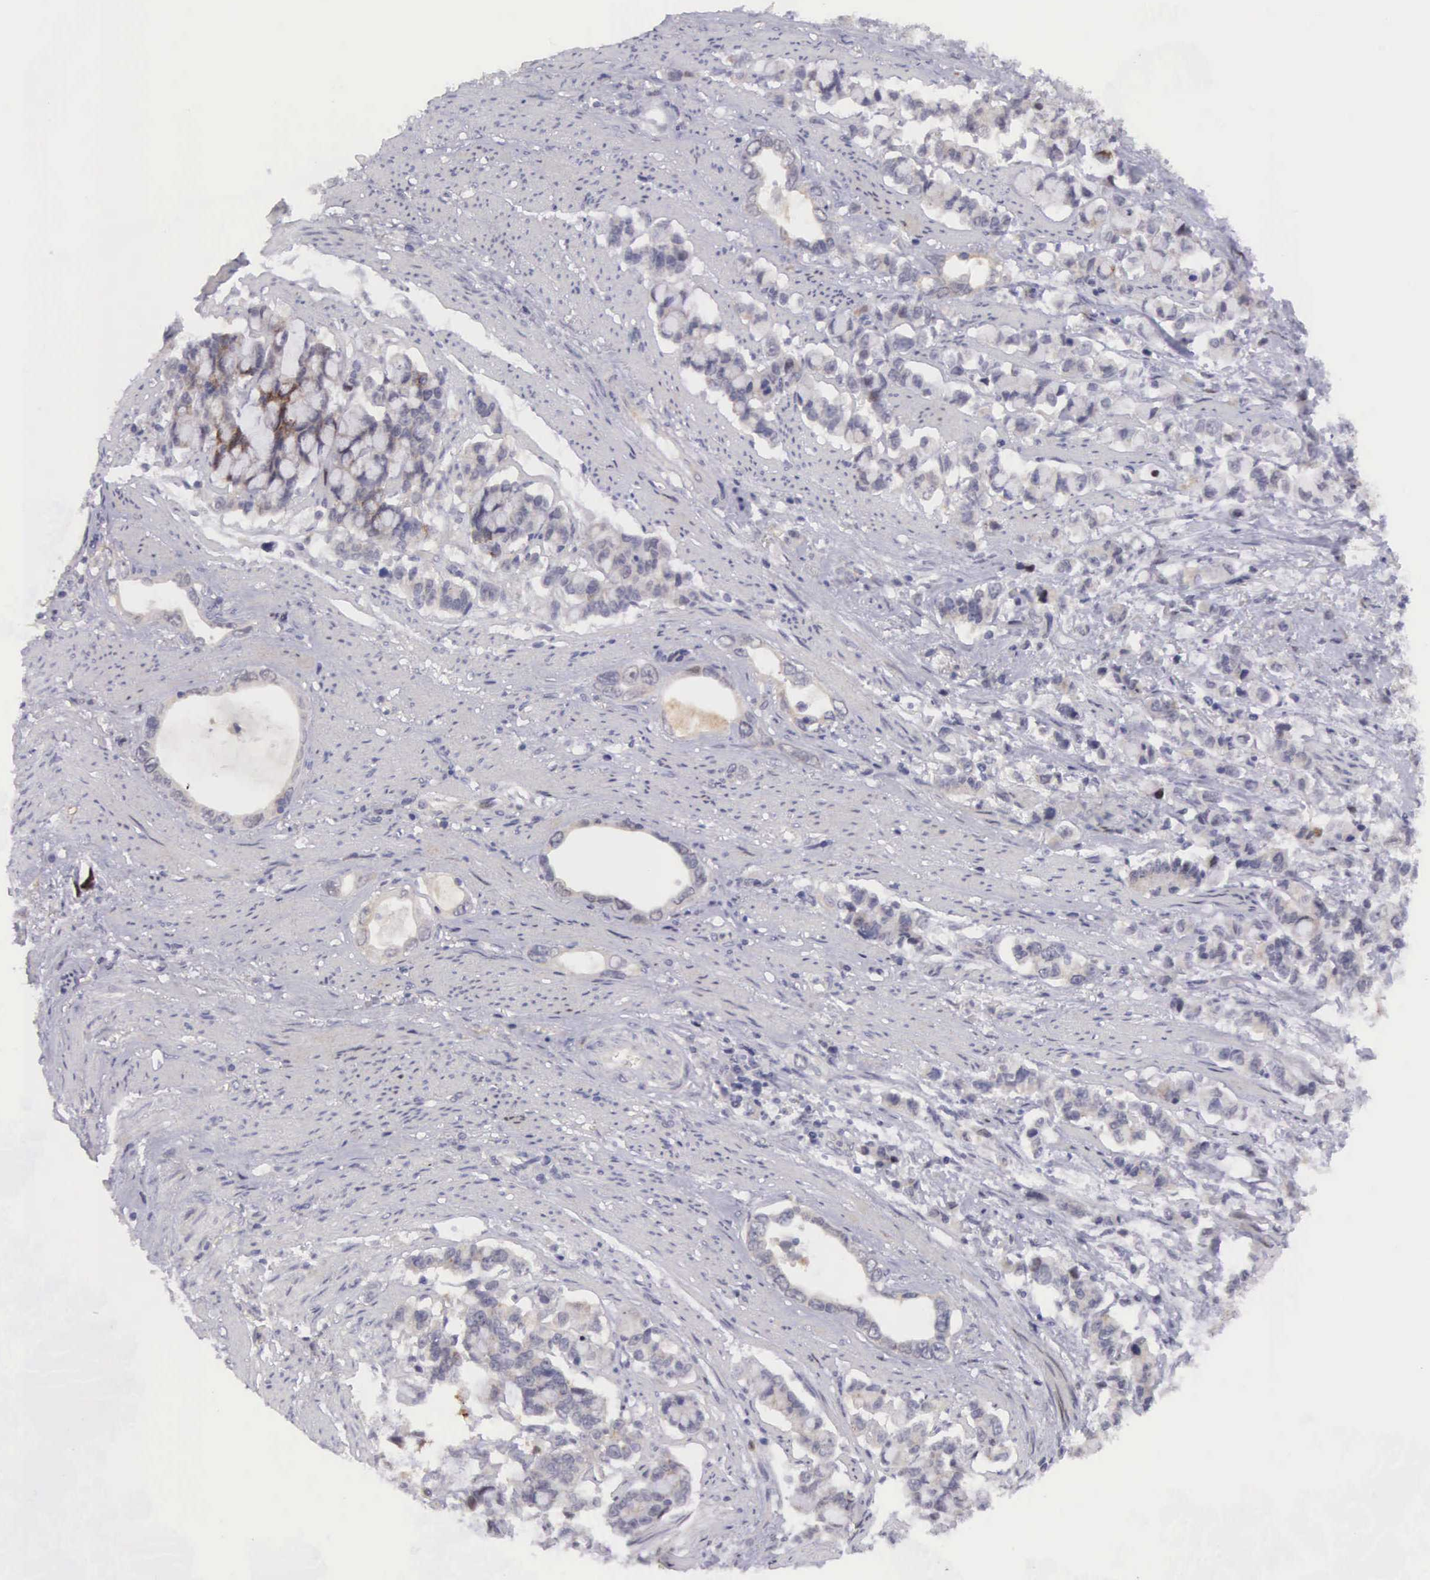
{"staining": {"intensity": "weak", "quantity": "25%-75%", "location": "cytoplasmic/membranous,nuclear"}, "tissue": "stomach cancer", "cell_type": "Tumor cells", "image_type": "cancer", "snomed": [{"axis": "morphology", "description": "Adenocarcinoma, NOS"}, {"axis": "topography", "description": "Stomach"}], "caption": "Weak cytoplasmic/membranous and nuclear positivity for a protein is appreciated in approximately 25%-75% of tumor cells of stomach cancer using immunohistochemistry.", "gene": "EMID1", "patient": {"sex": "male", "age": 78}}